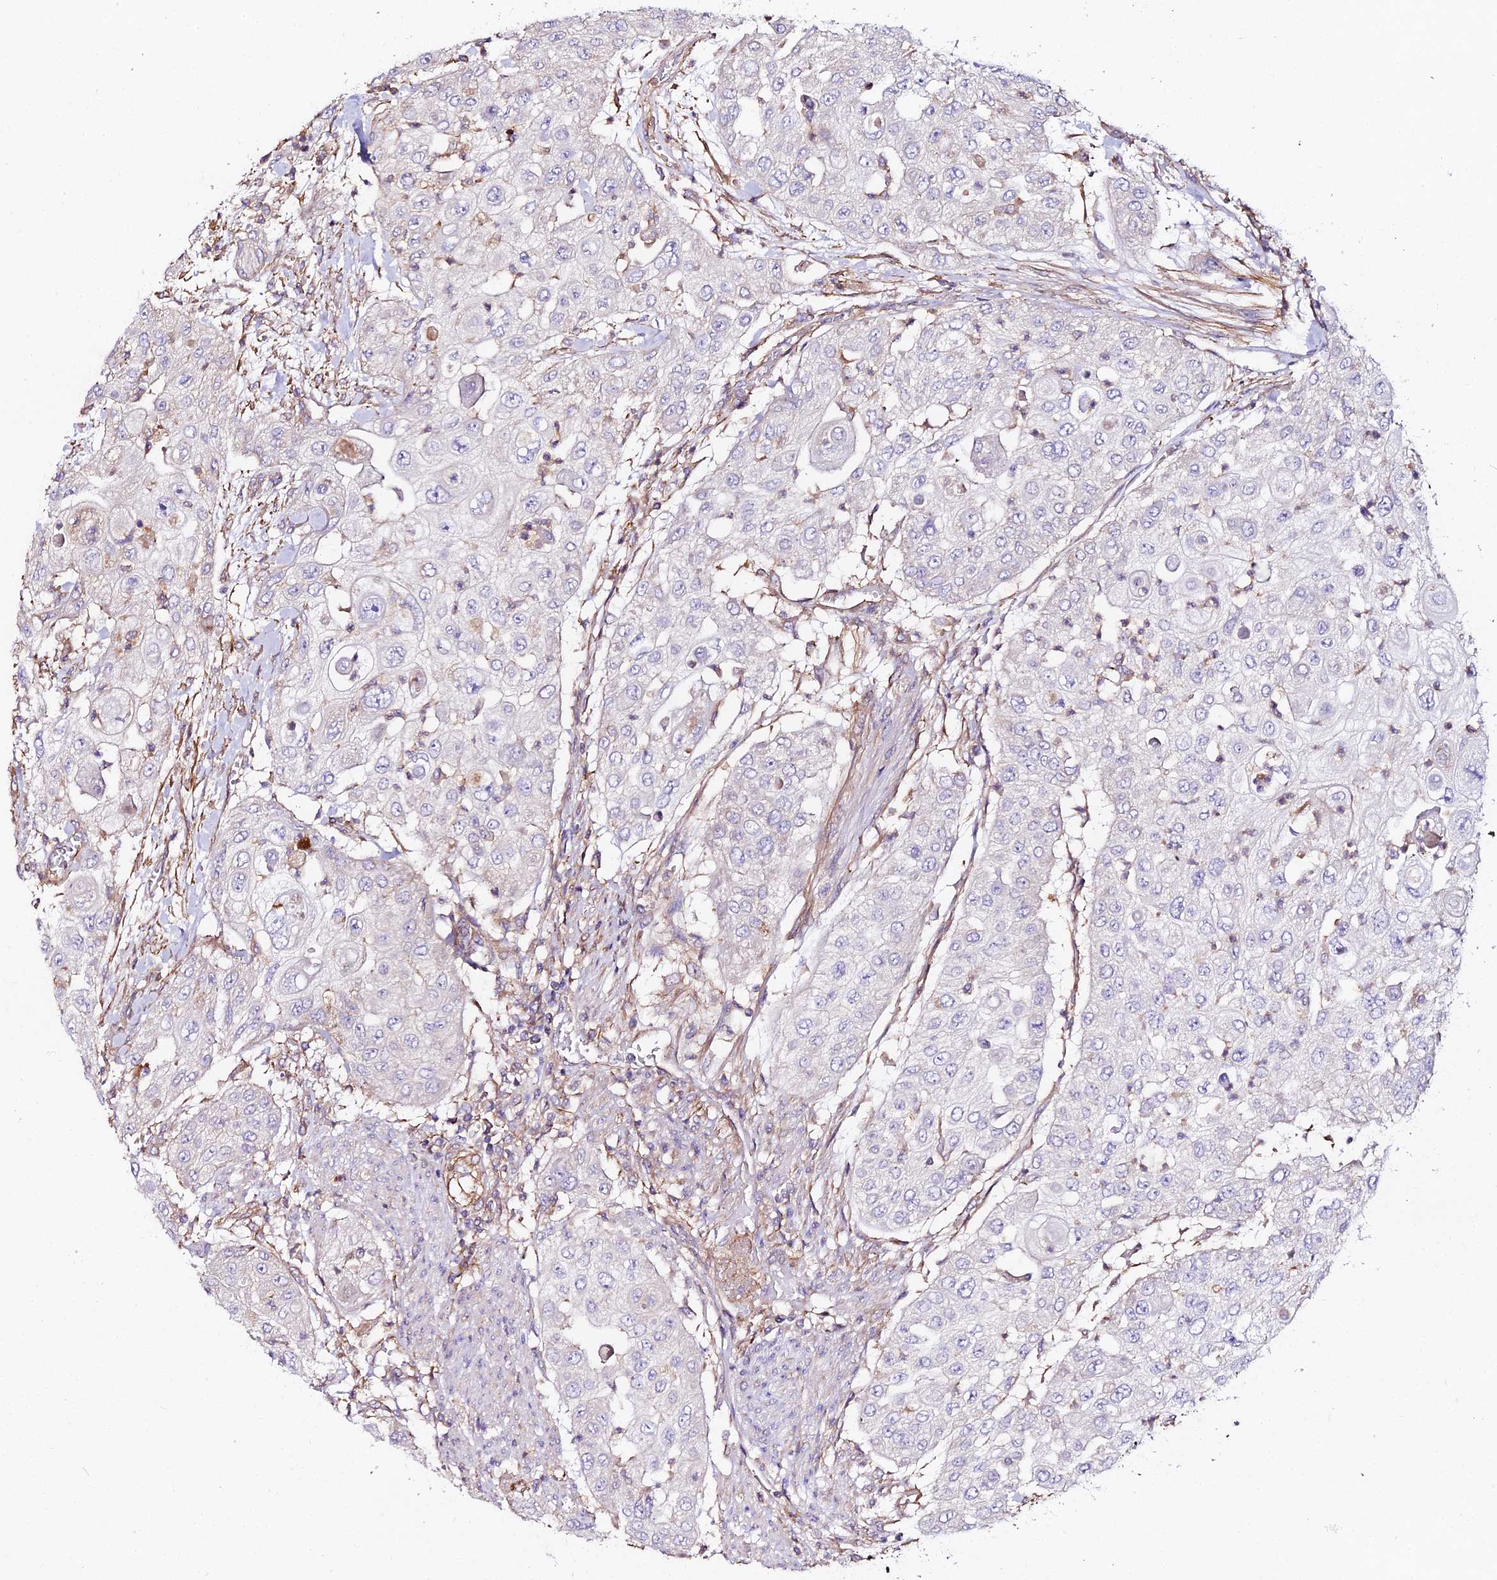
{"staining": {"intensity": "negative", "quantity": "none", "location": "none"}, "tissue": "urothelial cancer", "cell_type": "Tumor cells", "image_type": "cancer", "snomed": [{"axis": "morphology", "description": "Urothelial carcinoma, High grade"}, {"axis": "topography", "description": "Urinary bladder"}], "caption": "DAB (3,3'-diaminobenzidine) immunohistochemical staining of high-grade urothelial carcinoma exhibits no significant staining in tumor cells.", "gene": "GLYAT", "patient": {"sex": "female", "age": 79}}